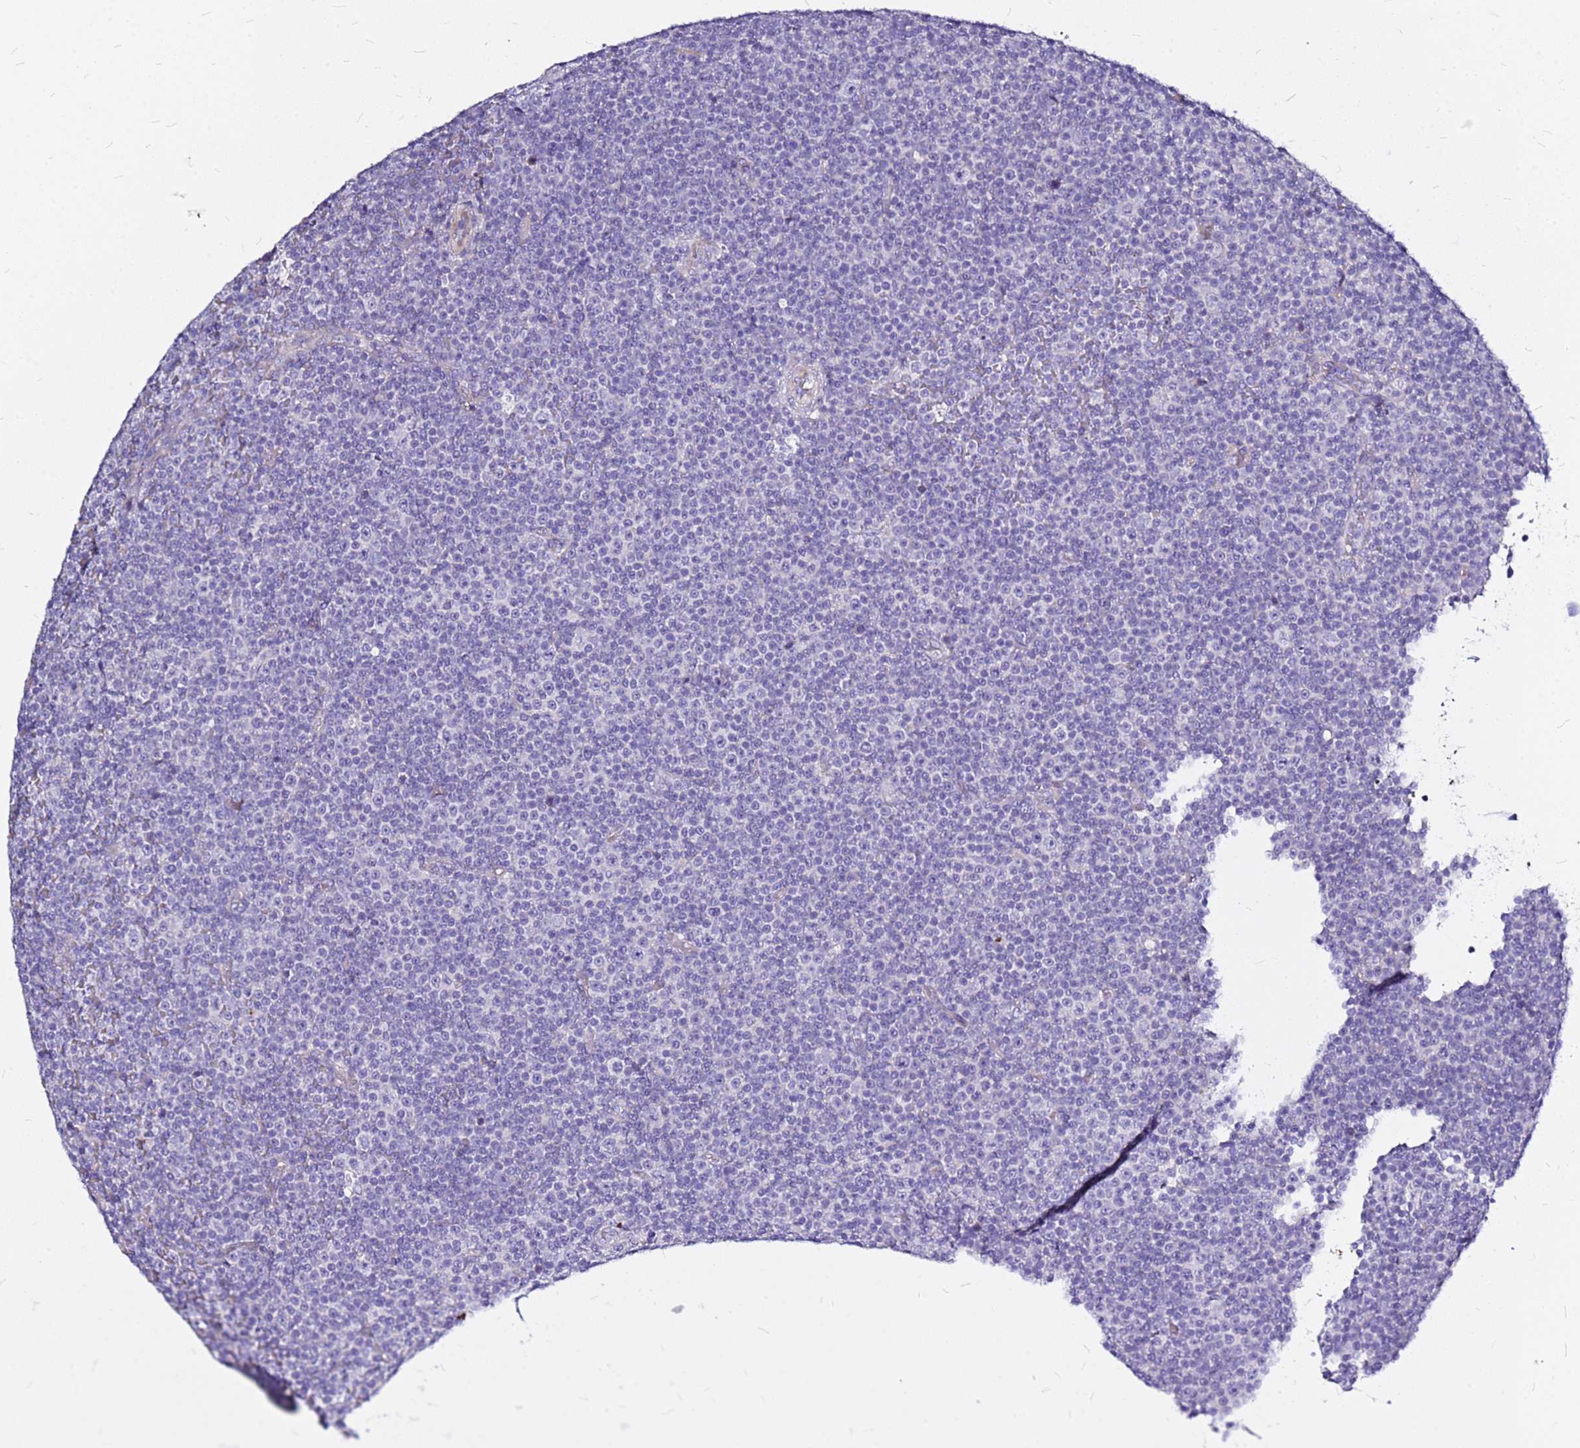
{"staining": {"intensity": "negative", "quantity": "none", "location": "none"}, "tissue": "lymphoma", "cell_type": "Tumor cells", "image_type": "cancer", "snomed": [{"axis": "morphology", "description": "Malignant lymphoma, non-Hodgkin's type, Low grade"}, {"axis": "topography", "description": "Lymph node"}], "caption": "An image of human lymphoma is negative for staining in tumor cells.", "gene": "CASD1", "patient": {"sex": "female", "age": 67}}